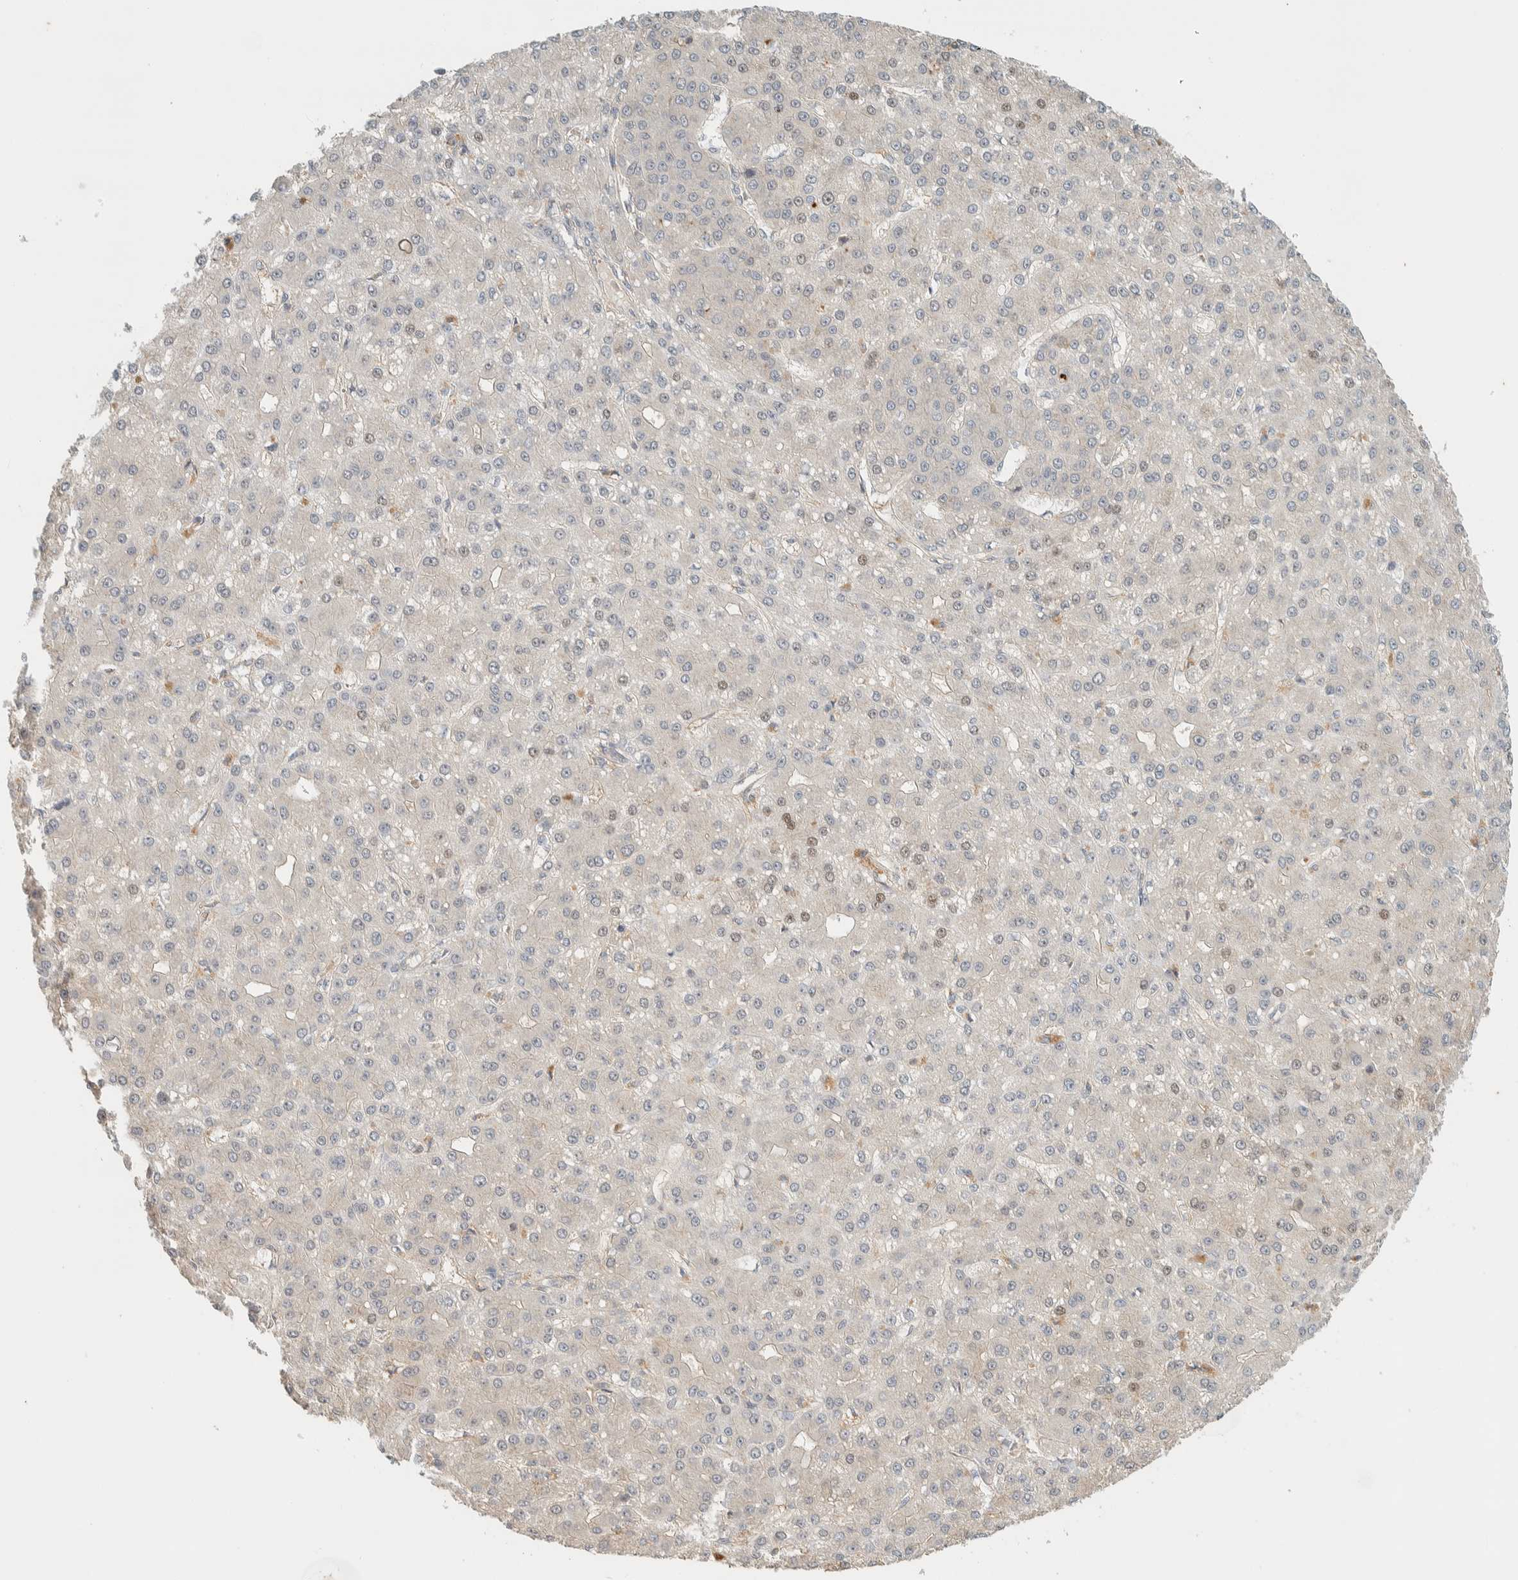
{"staining": {"intensity": "weak", "quantity": "<25%", "location": "cytoplasmic/membranous,nuclear"}, "tissue": "liver cancer", "cell_type": "Tumor cells", "image_type": "cancer", "snomed": [{"axis": "morphology", "description": "Carcinoma, Hepatocellular, NOS"}, {"axis": "topography", "description": "Liver"}], "caption": "Immunohistochemistry (IHC) photomicrograph of neoplastic tissue: hepatocellular carcinoma (liver) stained with DAB (3,3'-diaminobenzidine) displays no significant protein expression in tumor cells. (Brightfield microscopy of DAB immunohistochemistry (IHC) at high magnification).", "gene": "RAB11FIP1", "patient": {"sex": "male", "age": 67}}